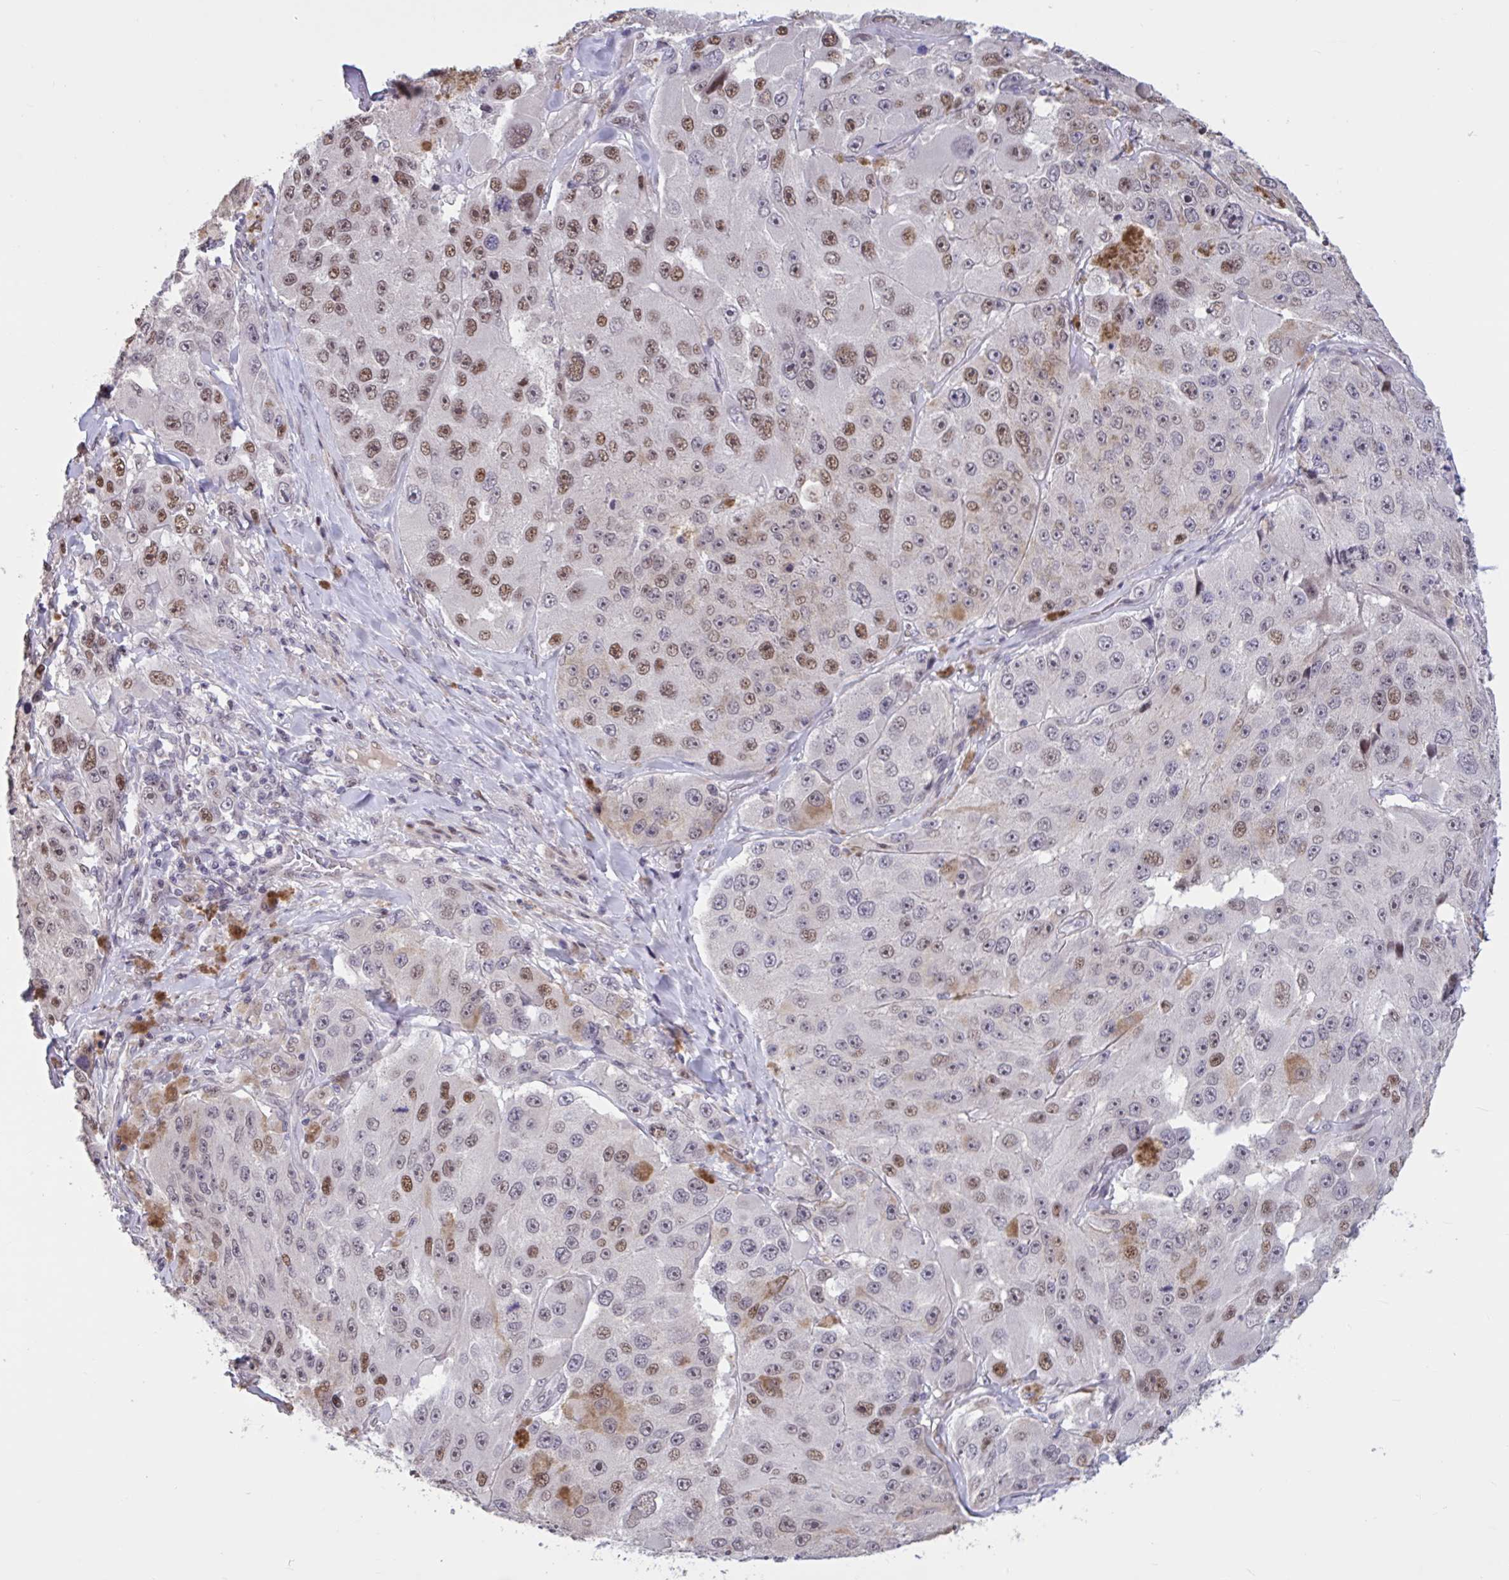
{"staining": {"intensity": "moderate", "quantity": "25%-75%", "location": "nuclear"}, "tissue": "melanoma", "cell_type": "Tumor cells", "image_type": "cancer", "snomed": [{"axis": "morphology", "description": "Malignant melanoma, Metastatic site"}, {"axis": "topography", "description": "Lymph node"}], "caption": "High-magnification brightfield microscopy of malignant melanoma (metastatic site) stained with DAB (3,3'-diaminobenzidine) (brown) and counterstained with hematoxylin (blue). tumor cells exhibit moderate nuclear expression is appreciated in approximately25%-75% of cells. (IHC, brightfield microscopy, high magnification).", "gene": "ZNF414", "patient": {"sex": "male", "age": 62}}